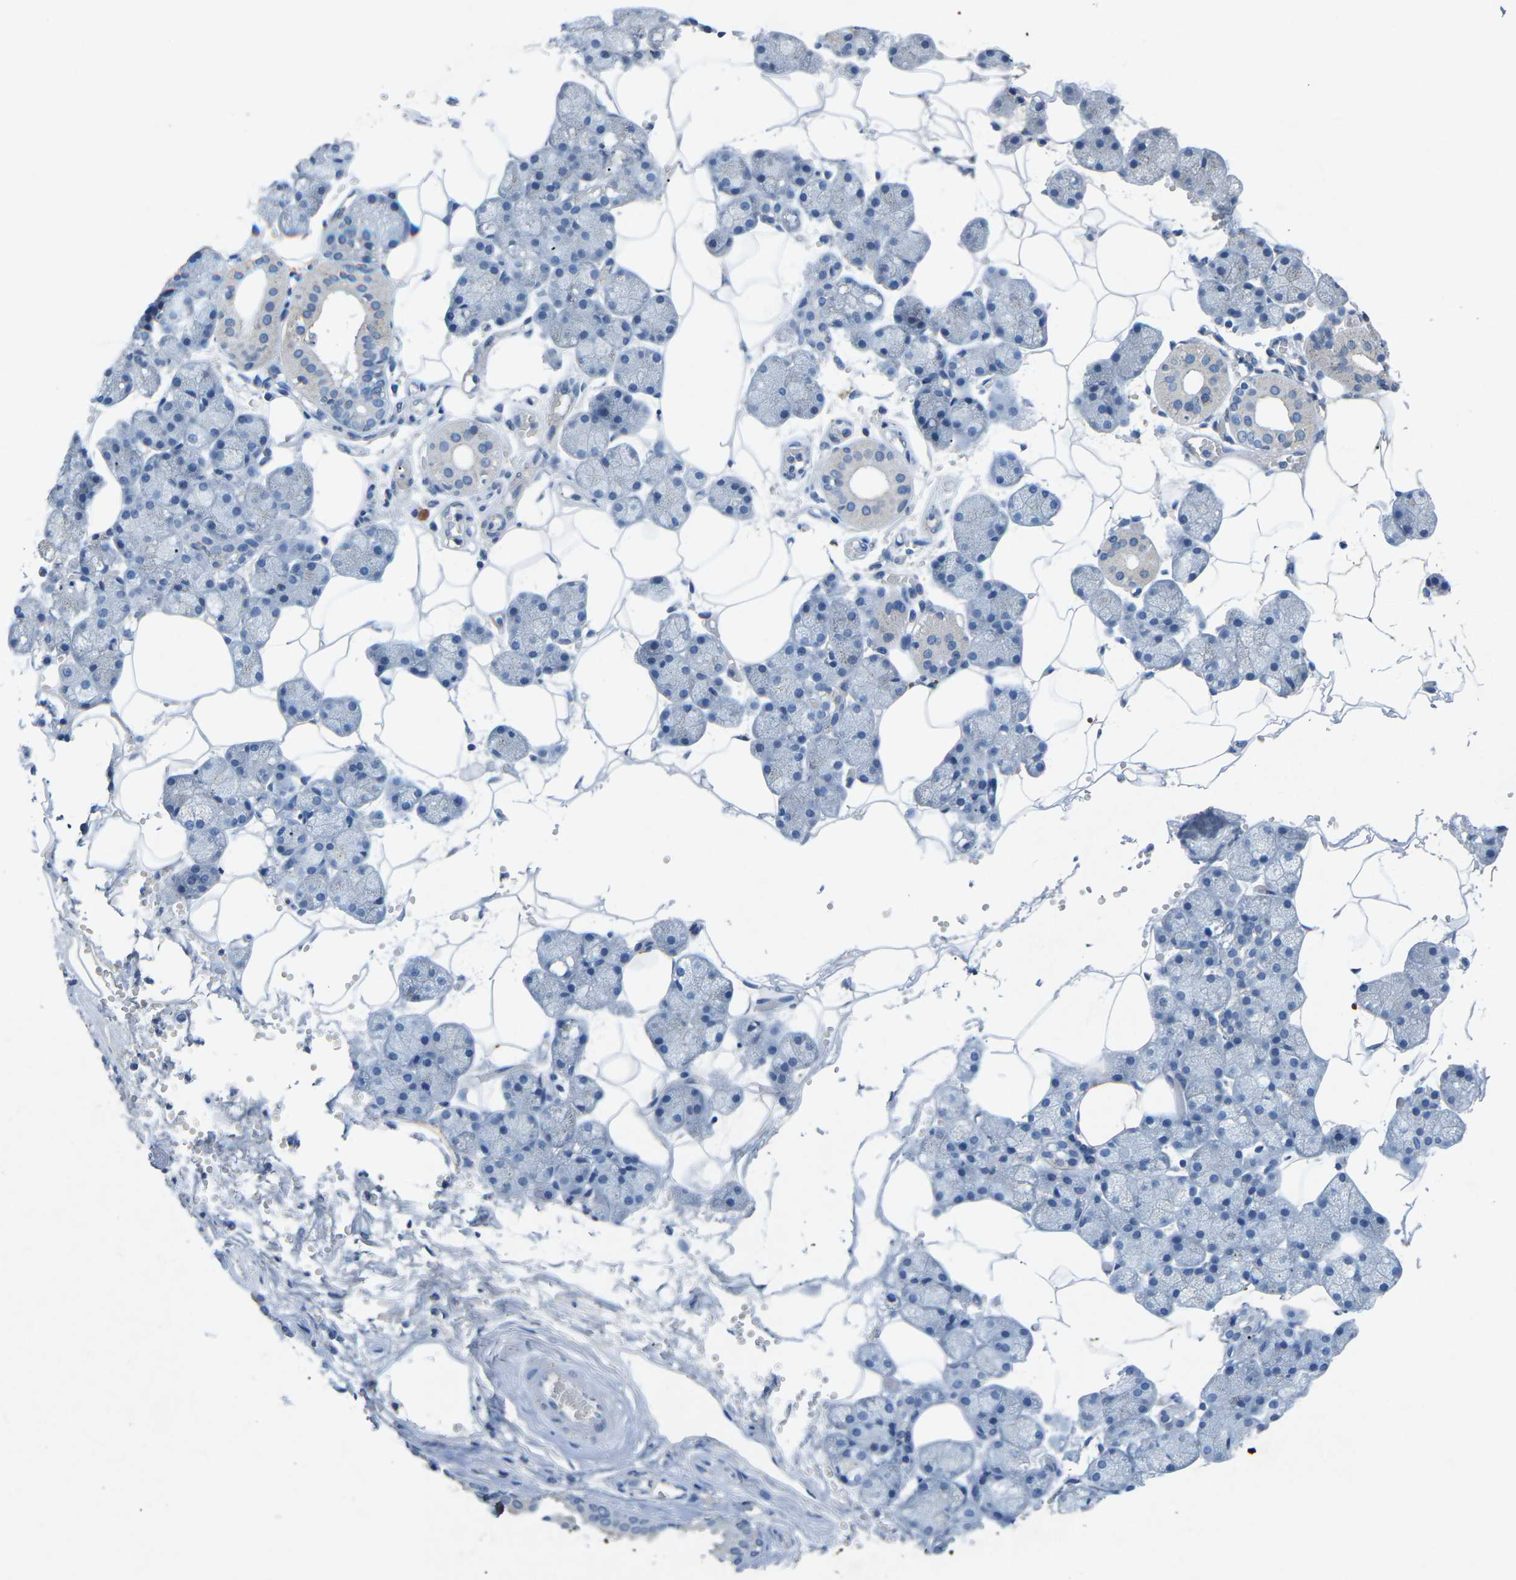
{"staining": {"intensity": "negative", "quantity": "none", "location": "none"}, "tissue": "salivary gland", "cell_type": "Glandular cells", "image_type": "normal", "snomed": [{"axis": "morphology", "description": "Normal tissue, NOS"}, {"axis": "topography", "description": "Salivary gland"}], "caption": "Immunohistochemistry of benign human salivary gland exhibits no expression in glandular cells. (Brightfield microscopy of DAB IHC at high magnification).", "gene": "PLG", "patient": {"sex": "male", "age": 62}}